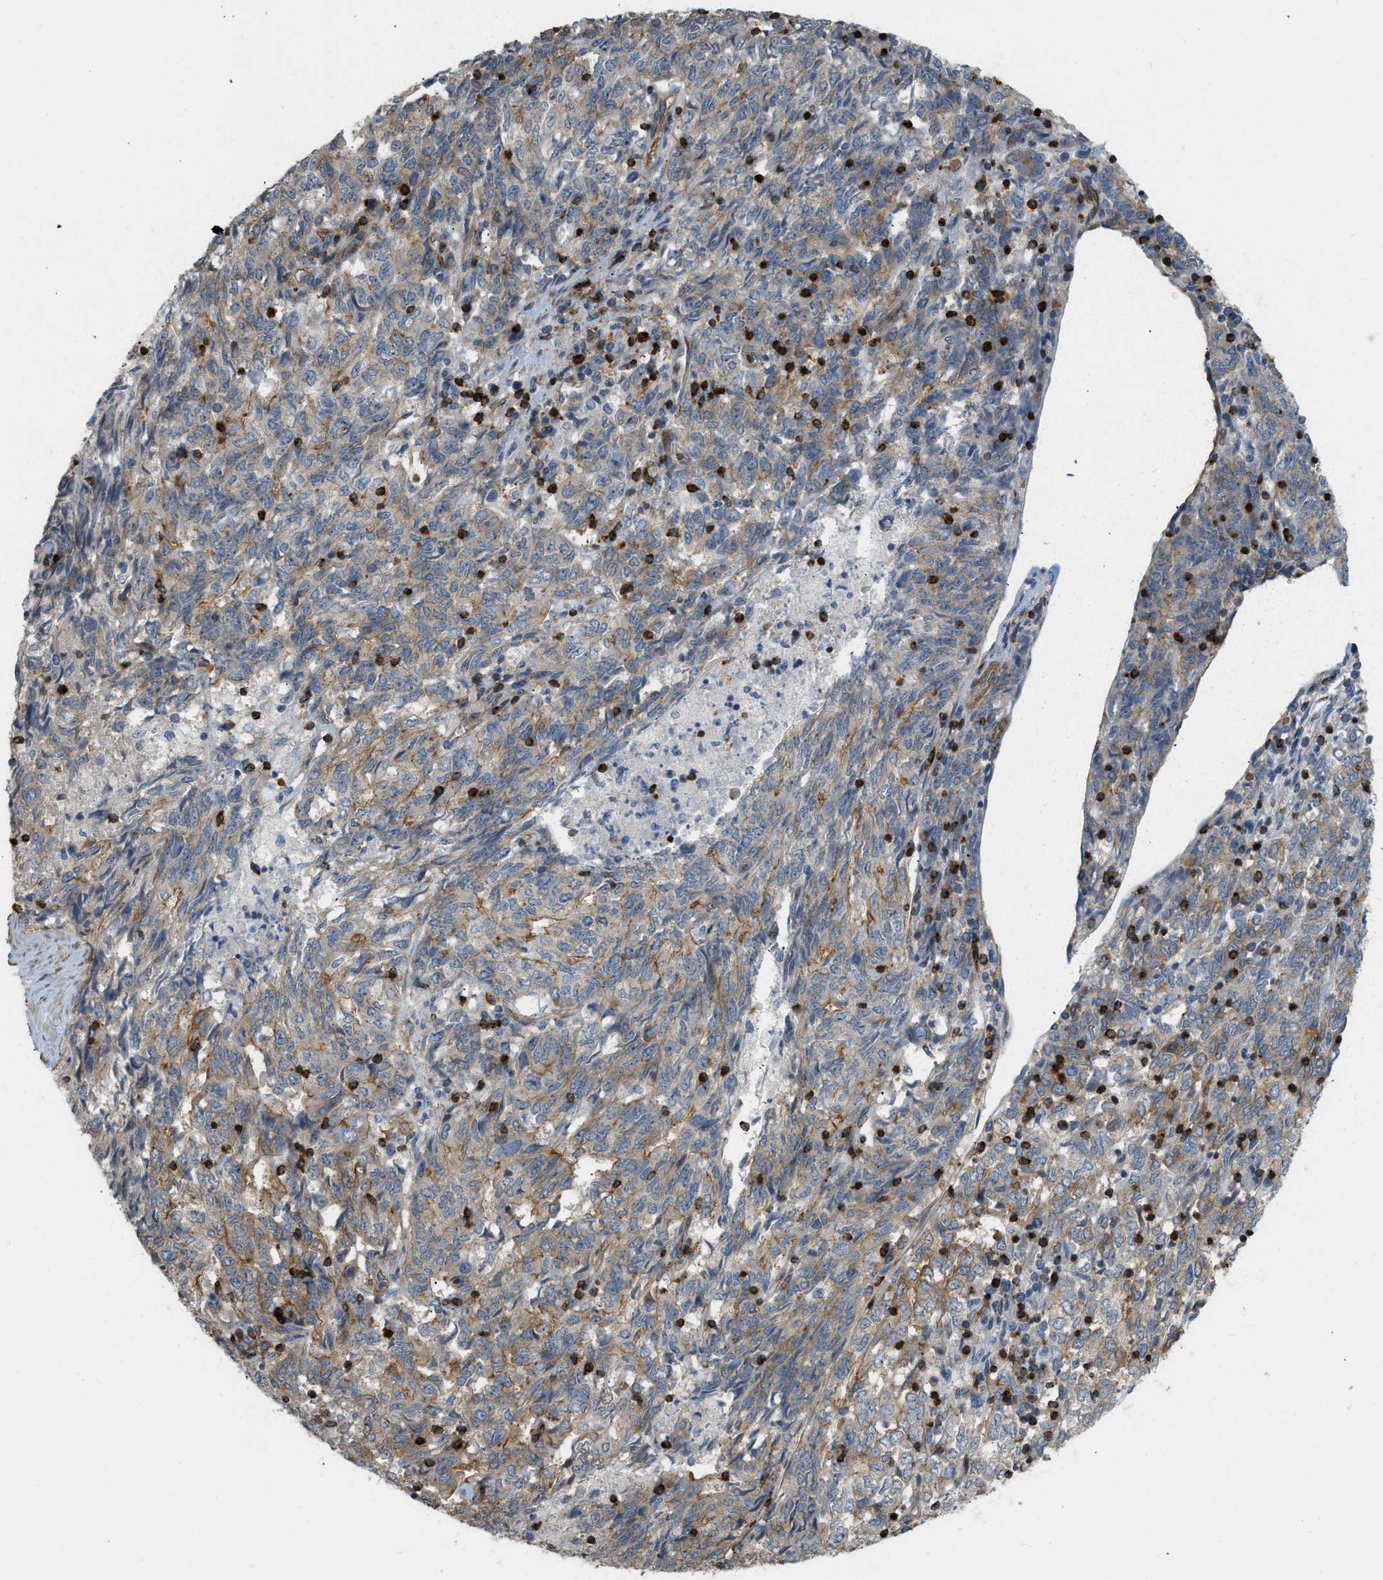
{"staining": {"intensity": "moderate", "quantity": "25%-75%", "location": "cytoplasmic/membranous"}, "tissue": "endometrial cancer", "cell_type": "Tumor cells", "image_type": "cancer", "snomed": [{"axis": "morphology", "description": "Adenocarcinoma, NOS"}, {"axis": "topography", "description": "Endometrium"}], "caption": "Moderate cytoplasmic/membranous staining for a protein is identified in approximately 25%-75% of tumor cells of endometrial cancer using IHC.", "gene": "KIAA1671", "patient": {"sex": "female", "age": 80}}